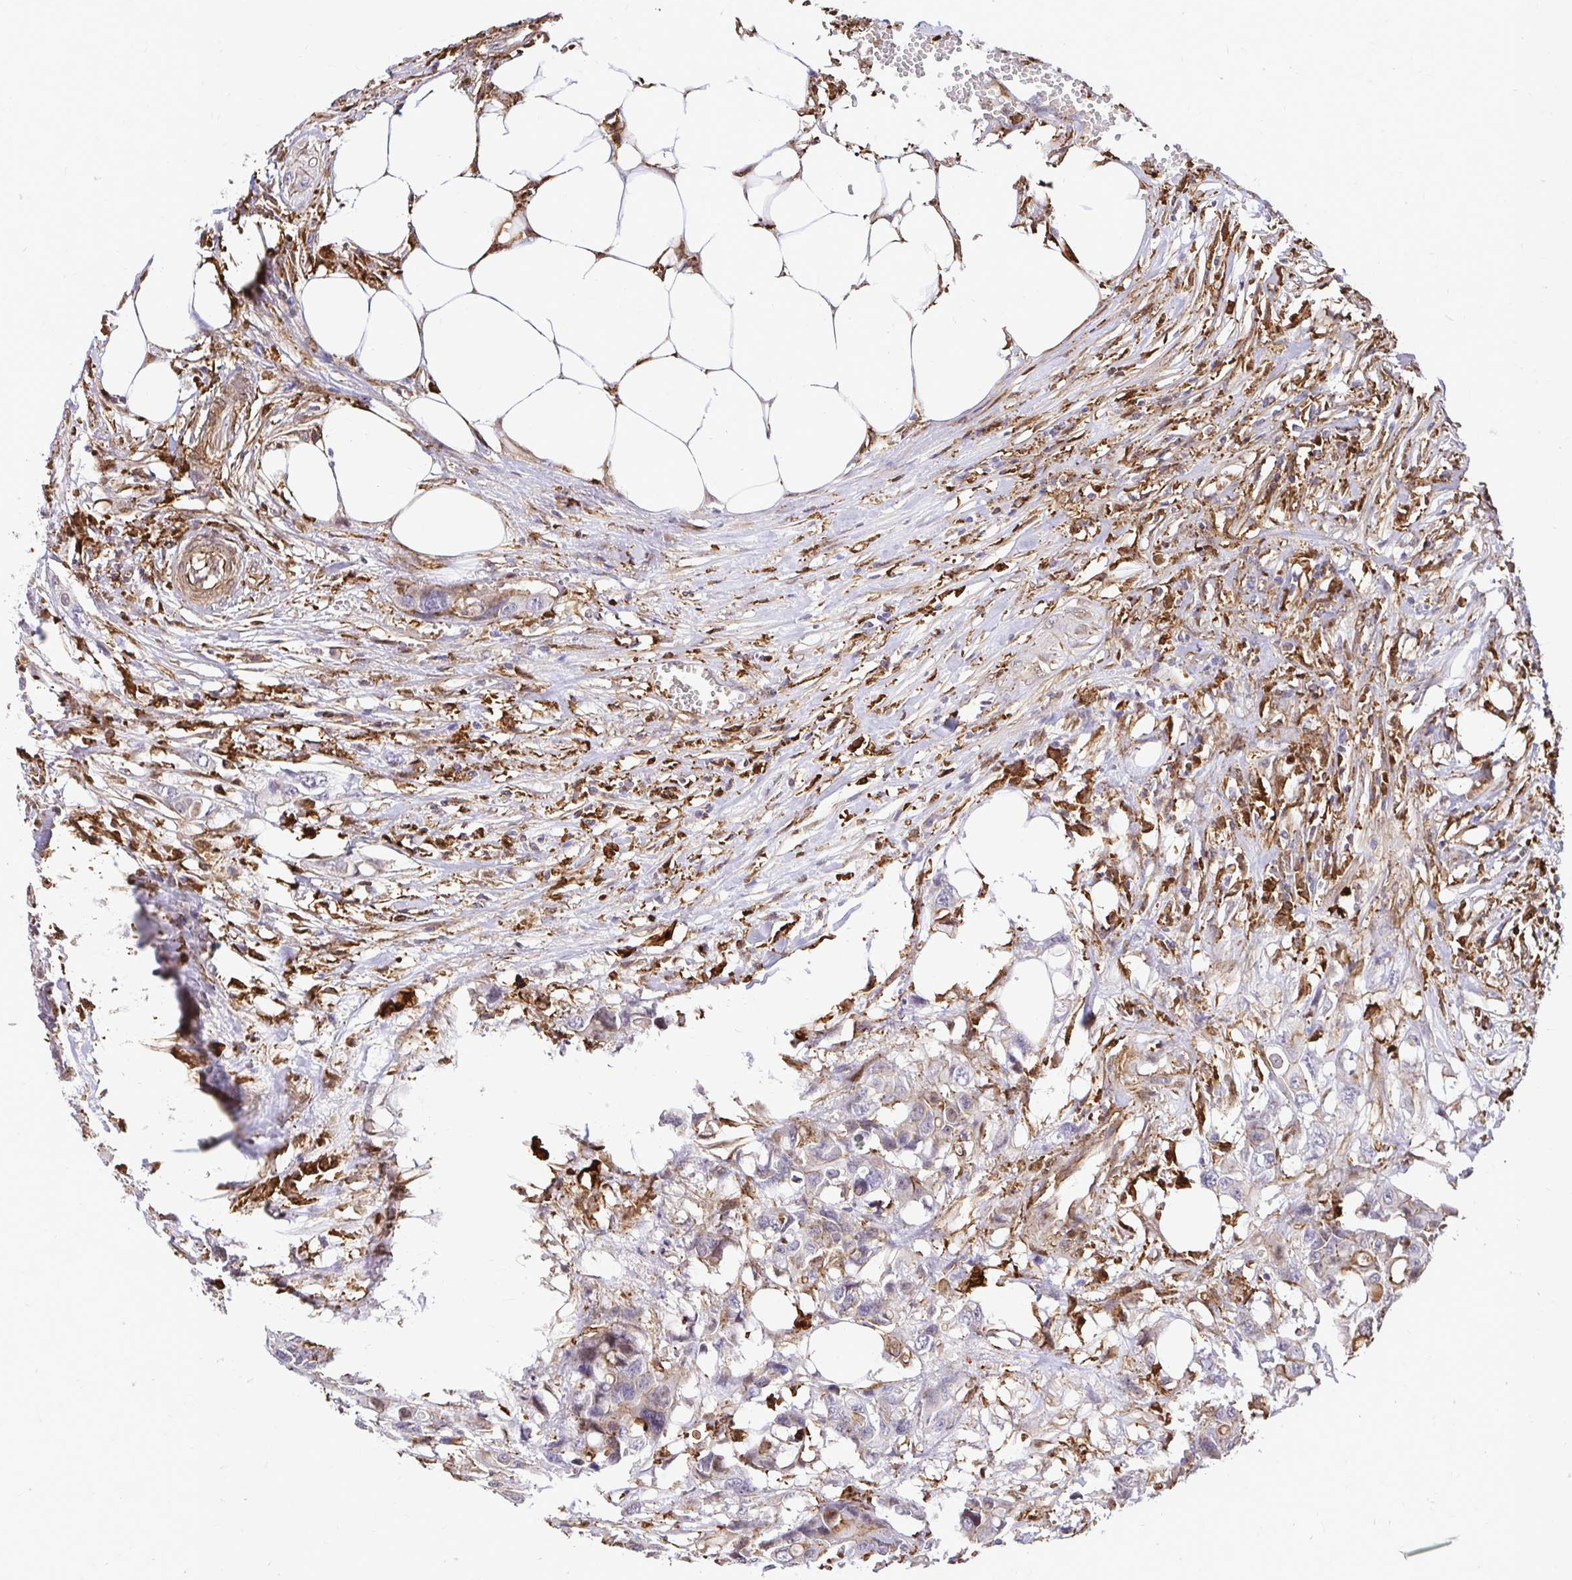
{"staining": {"intensity": "moderate", "quantity": "<25%", "location": "cytoplasmic/membranous"}, "tissue": "colorectal cancer", "cell_type": "Tumor cells", "image_type": "cancer", "snomed": [{"axis": "morphology", "description": "Adenocarcinoma, NOS"}, {"axis": "topography", "description": "Colon"}], "caption": "Colorectal cancer (adenocarcinoma) tissue exhibits moderate cytoplasmic/membranous positivity in approximately <25% of tumor cells", "gene": "GSN", "patient": {"sex": "male", "age": 77}}